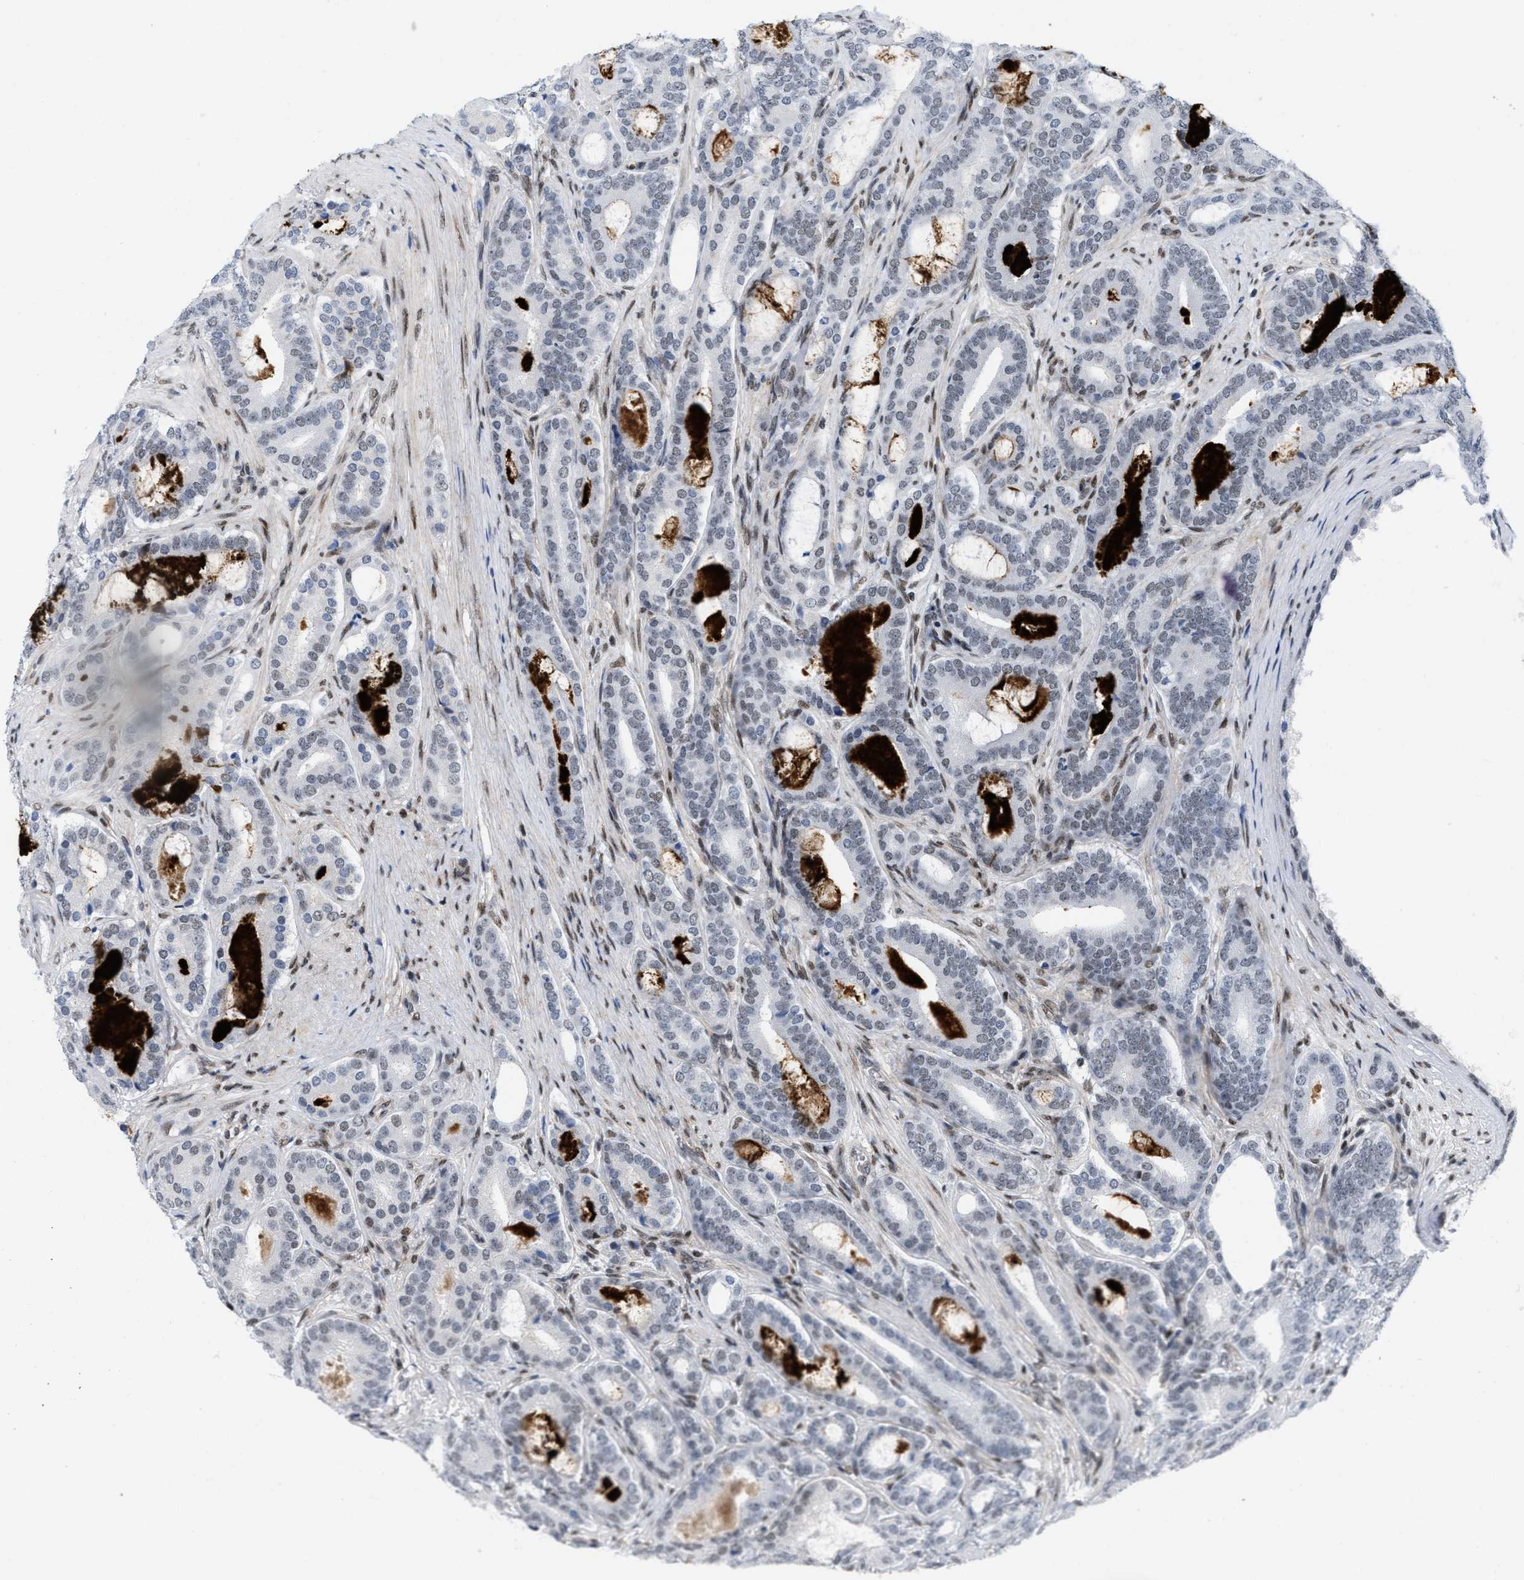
{"staining": {"intensity": "weak", "quantity": "<25%", "location": "nuclear"}, "tissue": "prostate cancer", "cell_type": "Tumor cells", "image_type": "cancer", "snomed": [{"axis": "morphology", "description": "Adenocarcinoma, High grade"}, {"axis": "topography", "description": "Prostate"}], "caption": "Tumor cells are negative for brown protein staining in high-grade adenocarcinoma (prostate). (Immunohistochemistry (ihc), brightfield microscopy, high magnification).", "gene": "MIER1", "patient": {"sex": "male", "age": 60}}